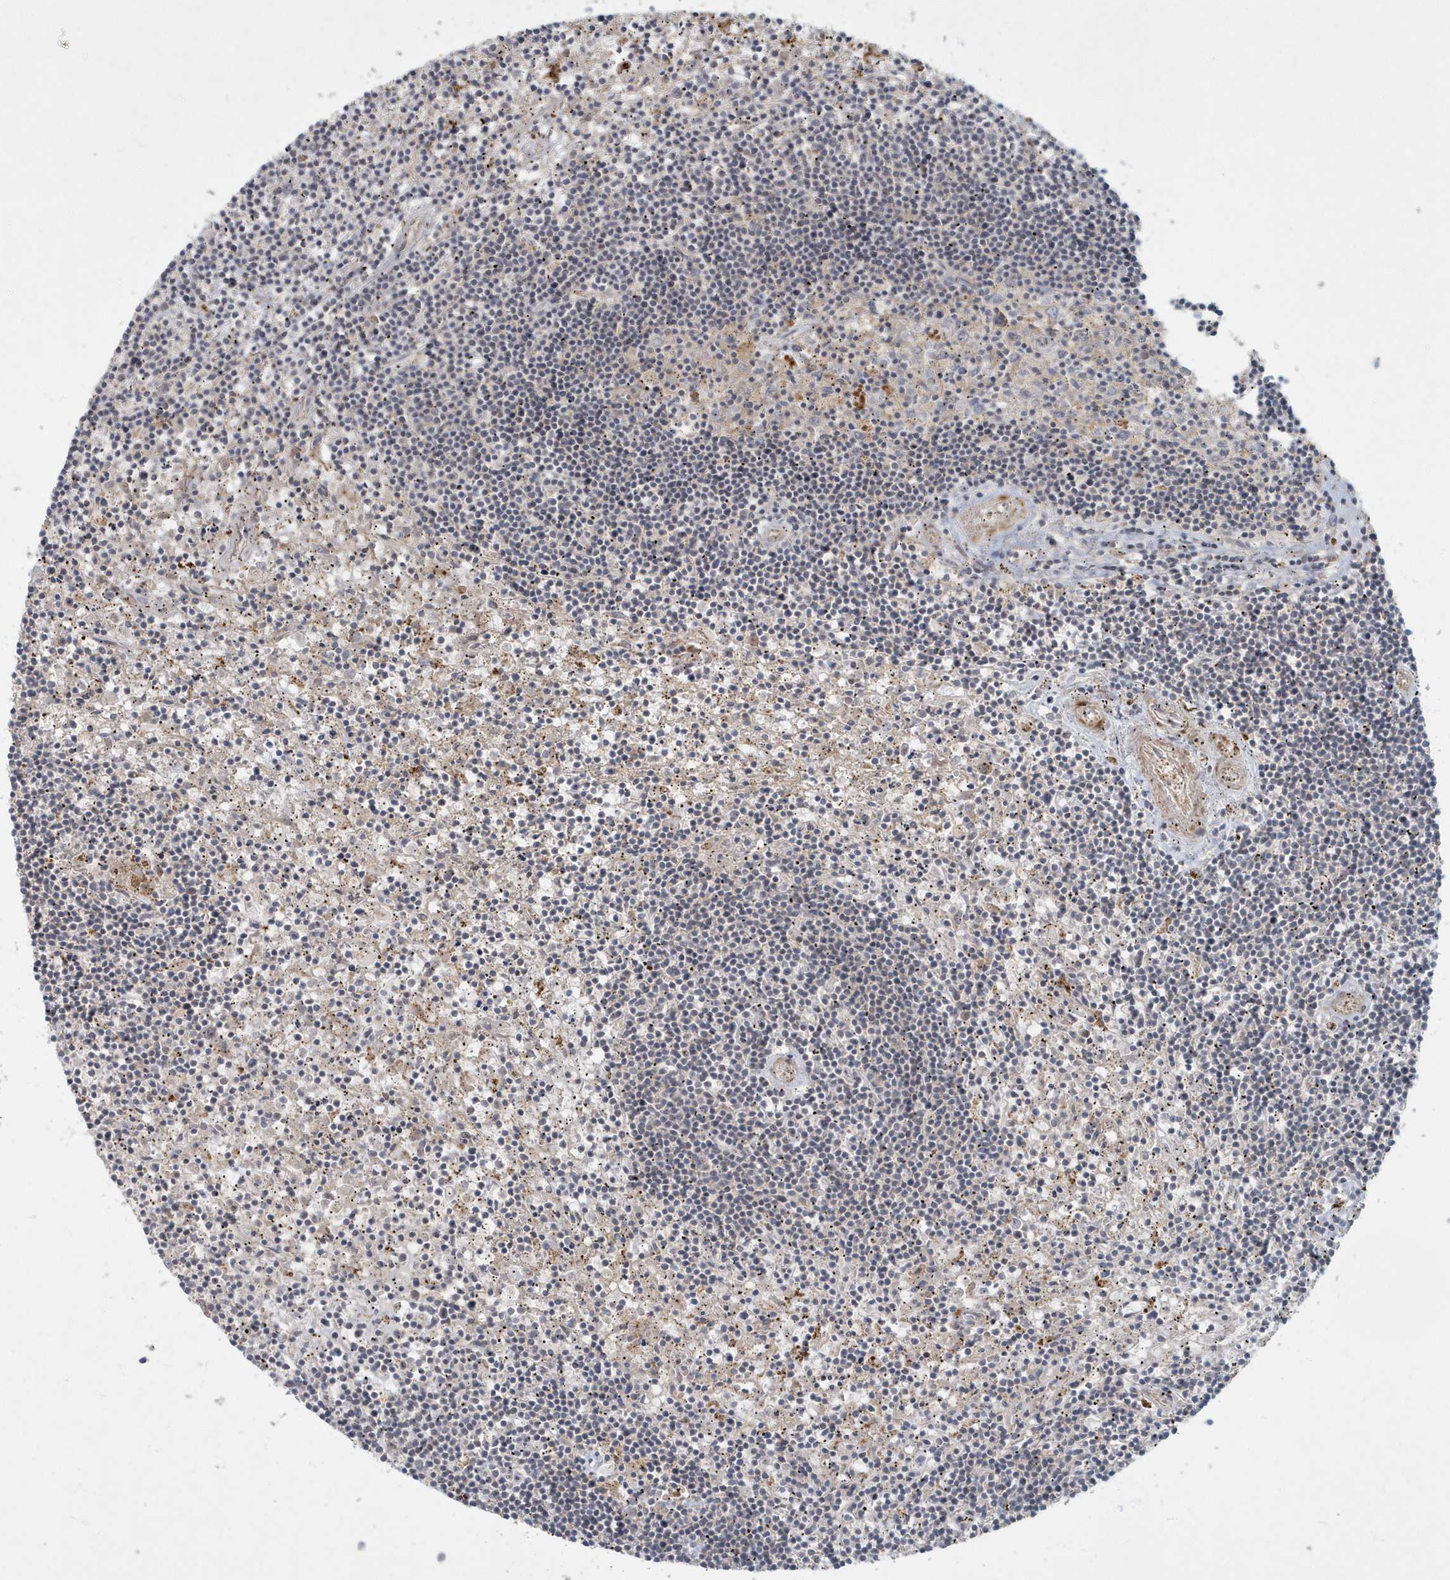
{"staining": {"intensity": "negative", "quantity": "none", "location": "none"}, "tissue": "lymphoma", "cell_type": "Tumor cells", "image_type": "cancer", "snomed": [{"axis": "morphology", "description": "Malignant lymphoma, non-Hodgkin's type, Low grade"}, {"axis": "topography", "description": "Spleen"}], "caption": "Tumor cells show no significant protein expression in low-grade malignant lymphoma, non-Hodgkin's type.", "gene": "ARHGEF38", "patient": {"sex": "male", "age": 76}}